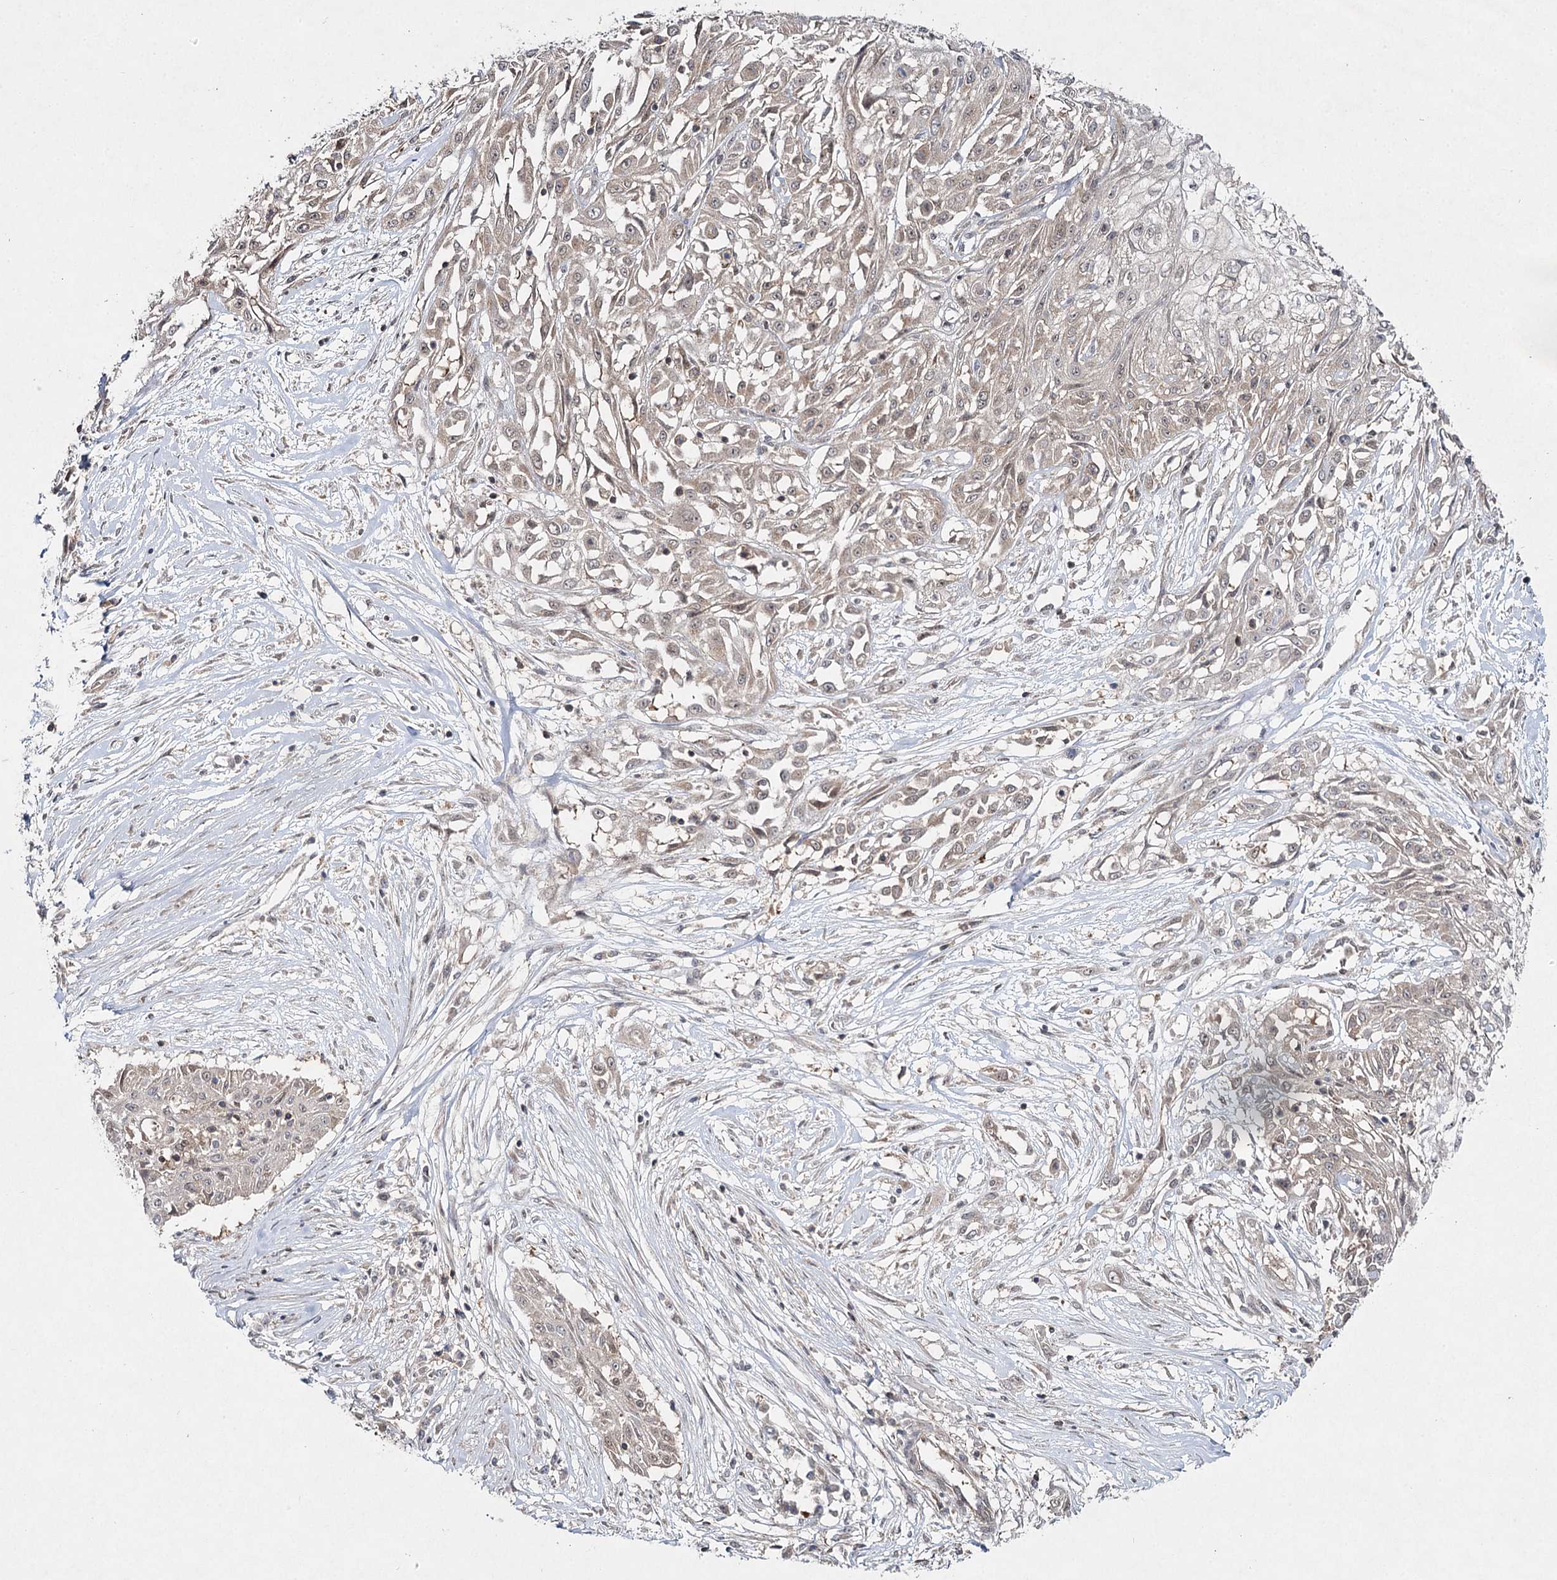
{"staining": {"intensity": "weak", "quantity": "<25%", "location": "cytoplasmic/membranous"}, "tissue": "skin cancer", "cell_type": "Tumor cells", "image_type": "cancer", "snomed": [{"axis": "morphology", "description": "Squamous cell carcinoma, NOS"}, {"axis": "morphology", "description": "Squamous cell carcinoma, metastatic, NOS"}, {"axis": "topography", "description": "Skin"}, {"axis": "topography", "description": "Lymph node"}], "caption": "High power microscopy micrograph of an immunohistochemistry histopathology image of skin metastatic squamous cell carcinoma, revealing no significant expression in tumor cells. (DAB IHC visualized using brightfield microscopy, high magnification).", "gene": "WDR44", "patient": {"sex": "male", "age": 75}}